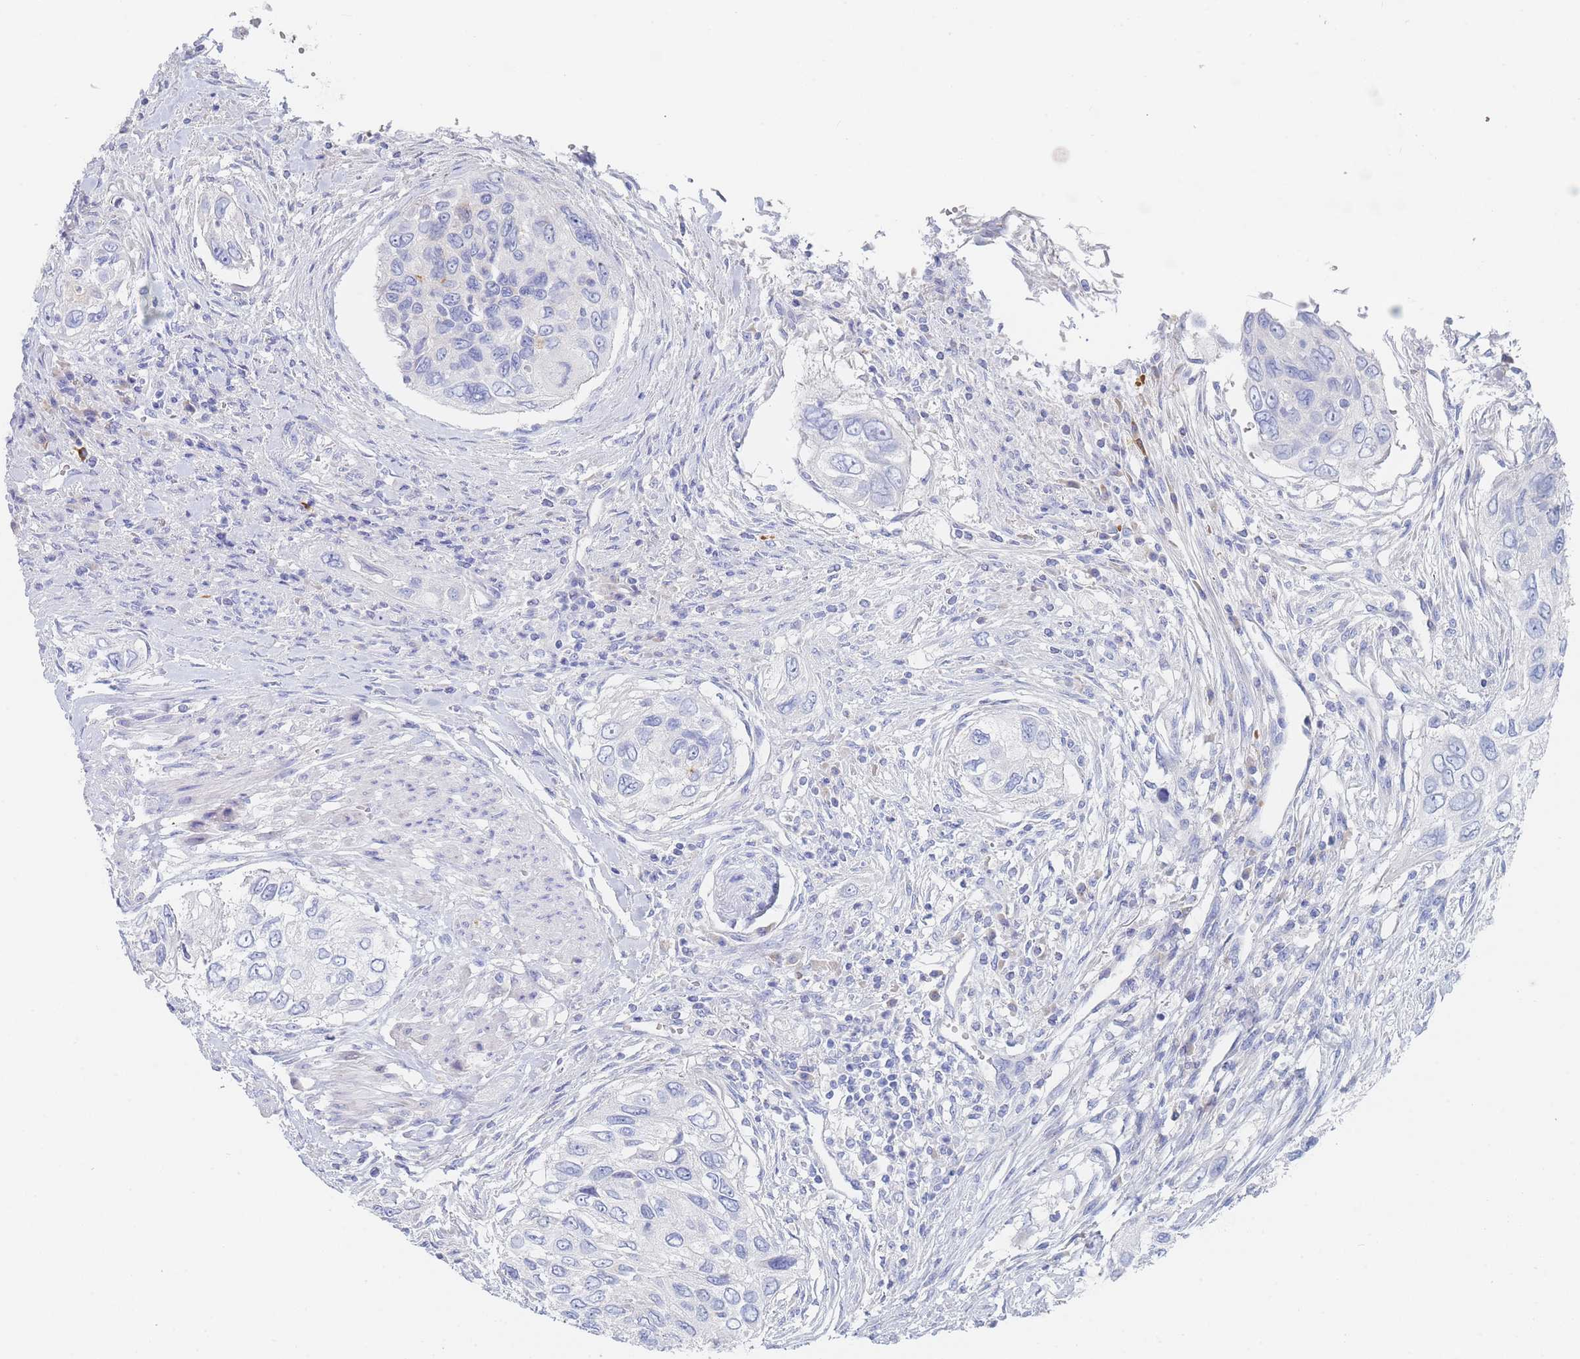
{"staining": {"intensity": "negative", "quantity": "none", "location": "none"}, "tissue": "urothelial cancer", "cell_type": "Tumor cells", "image_type": "cancer", "snomed": [{"axis": "morphology", "description": "Urothelial carcinoma, High grade"}, {"axis": "topography", "description": "Urinary bladder"}], "caption": "The image exhibits no significant staining in tumor cells of urothelial carcinoma (high-grade). (Stains: DAB (3,3'-diaminobenzidine) immunohistochemistry with hematoxylin counter stain, Microscopy: brightfield microscopy at high magnification).", "gene": "SLC25A35", "patient": {"sex": "female", "age": 60}}